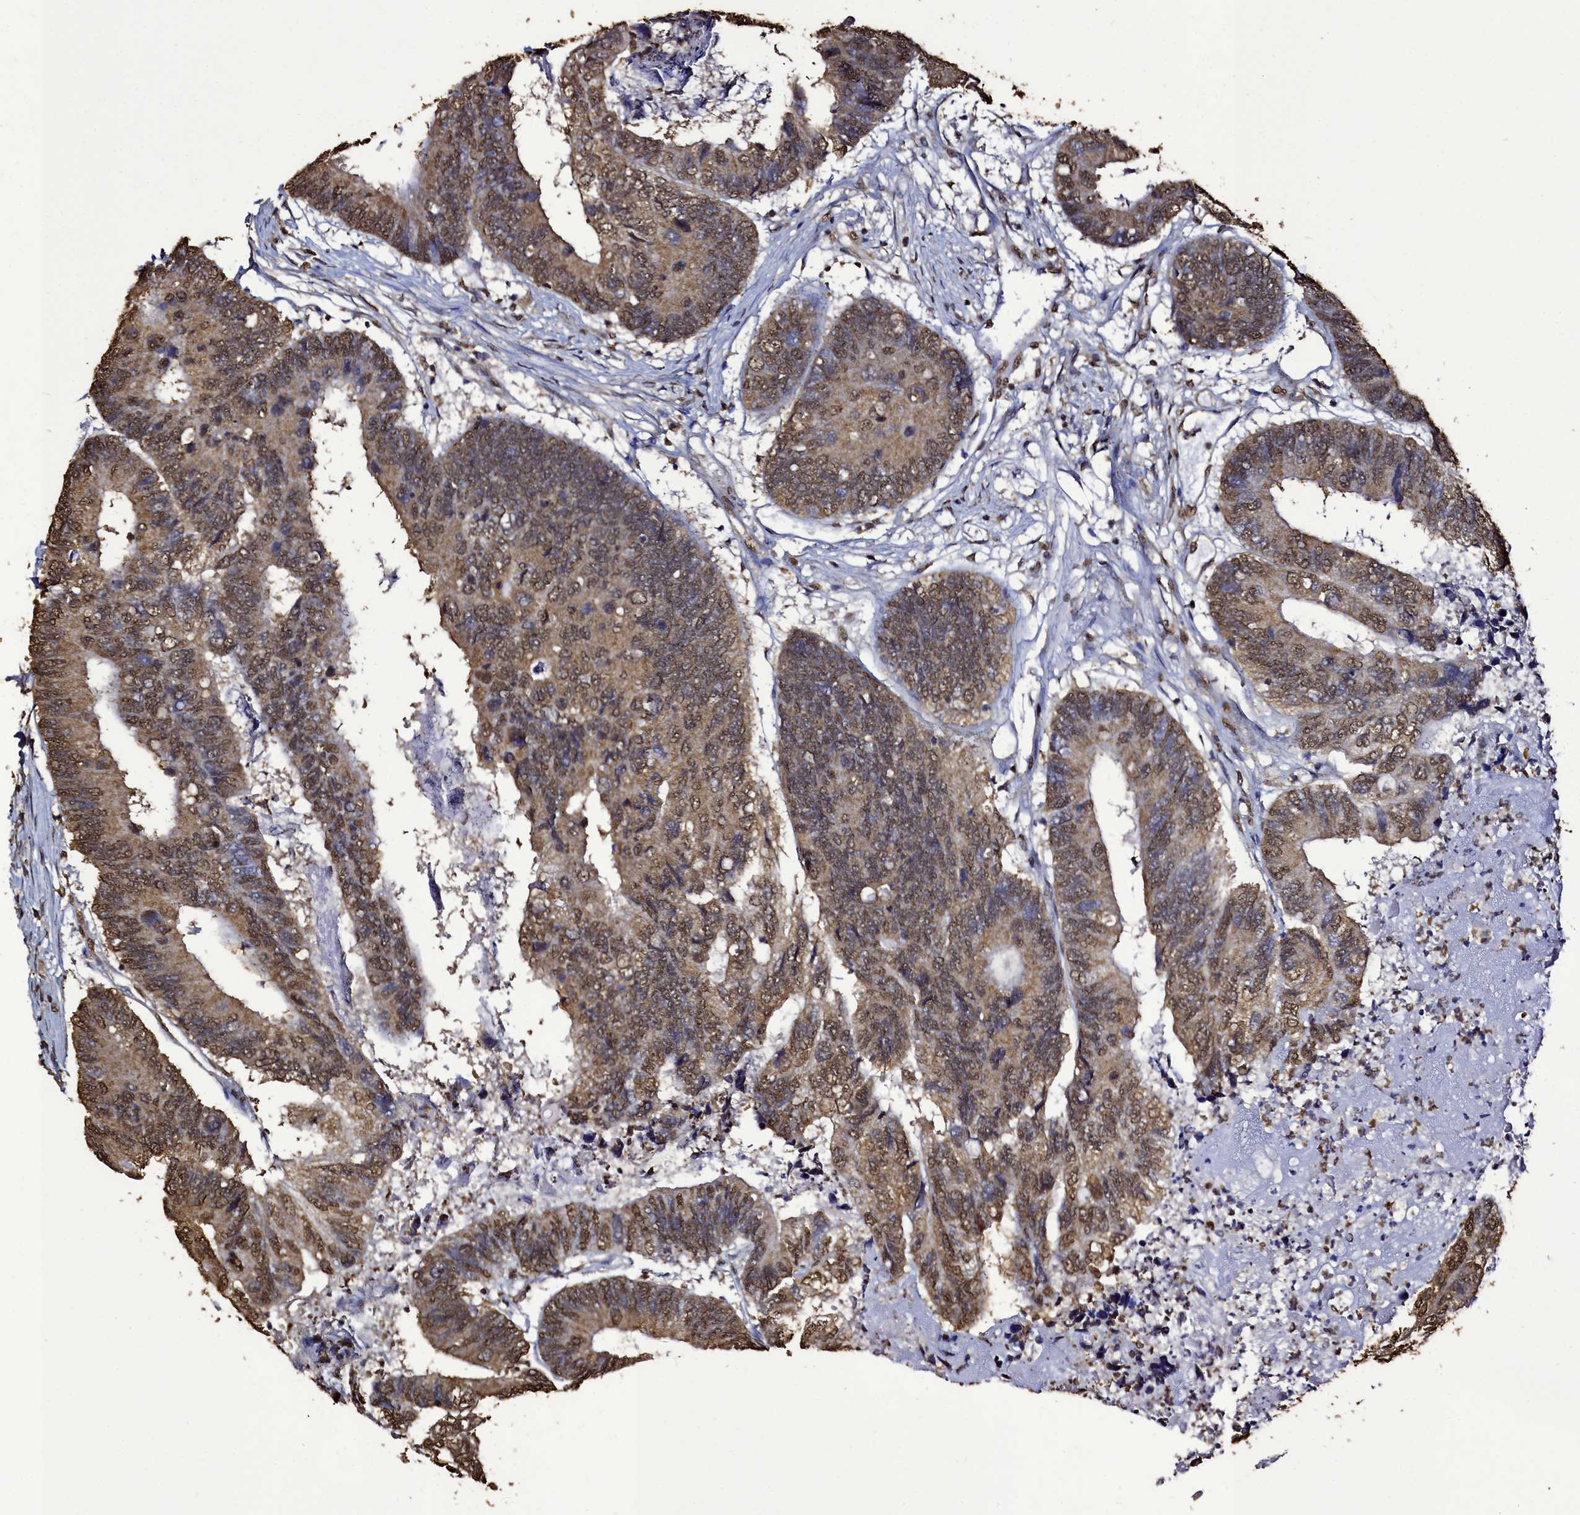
{"staining": {"intensity": "moderate", "quantity": ">75%", "location": "cytoplasmic/membranous,nuclear"}, "tissue": "colorectal cancer", "cell_type": "Tumor cells", "image_type": "cancer", "snomed": [{"axis": "morphology", "description": "Adenocarcinoma, NOS"}, {"axis": "topography", "description": "Colon"}], "caption": "The image exhibits staining of colorectal cancer (adenocarcinoma), revealing moderate cytoplasmic/membranous and nuclear protein staining (brown color) within tumor cells.", "gene": "TRIP6", "patient": {"sex": "female", "age": 67}}